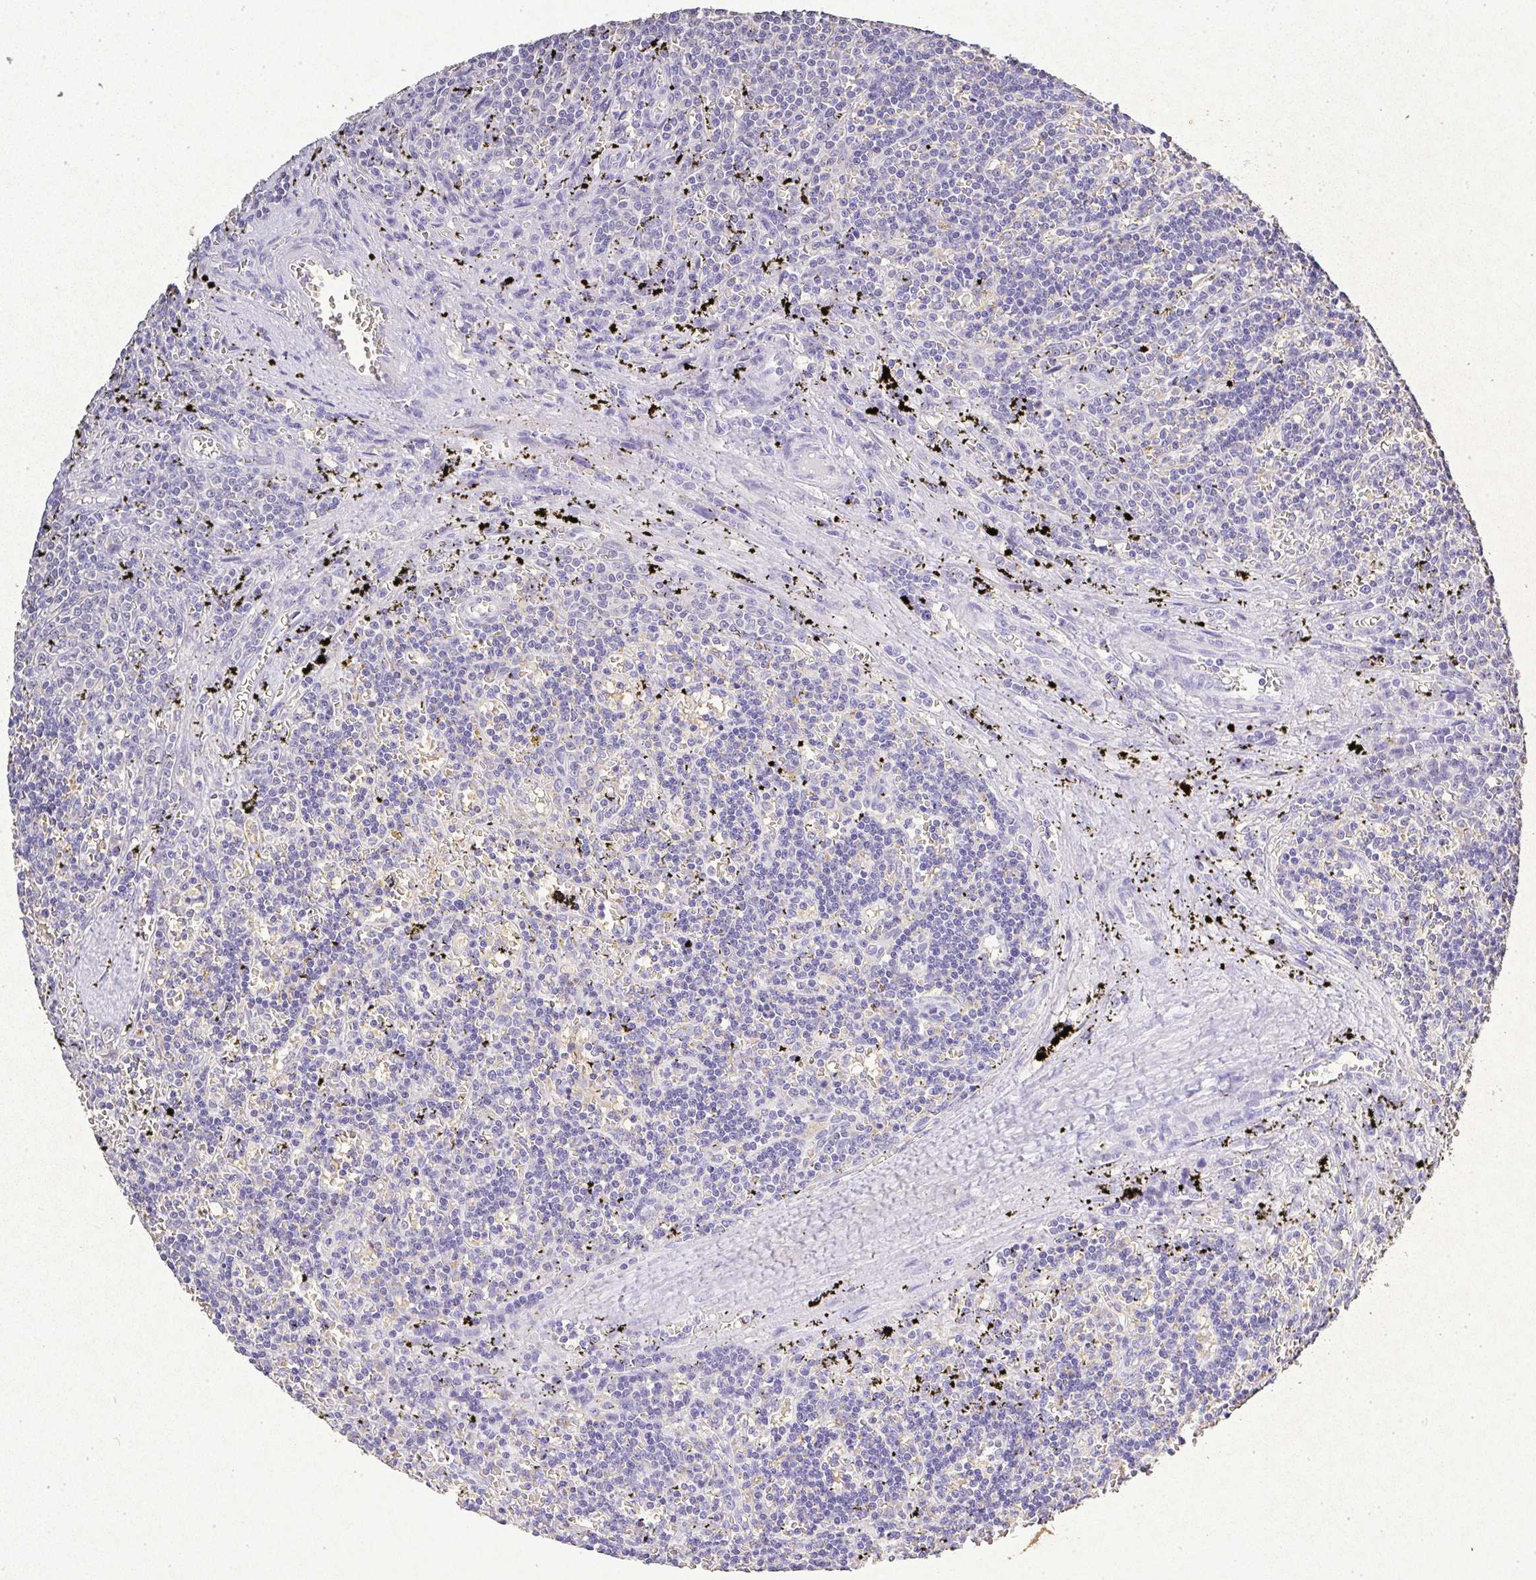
{"staining": {"intensity": "negative", "quantity": "none", "location": "none"}, "tissue": "lymphoma", "cell_type": "Tumor cells", "image_type": "cancer", "snomed": [{"axis": "morphology", "description": "Malignant lymphoma, non-Hodgkin's type, Low grade"}, {"axis": "topography", "description": "Spleen"}], "caption": "Immunohistochemistry of malignant lymphoma, non-Hodgkin's type (low-grade) exhibits no staining in tumor cells.", "gene": "RPS2", "patient": {"sex": "male", "age": 60}}